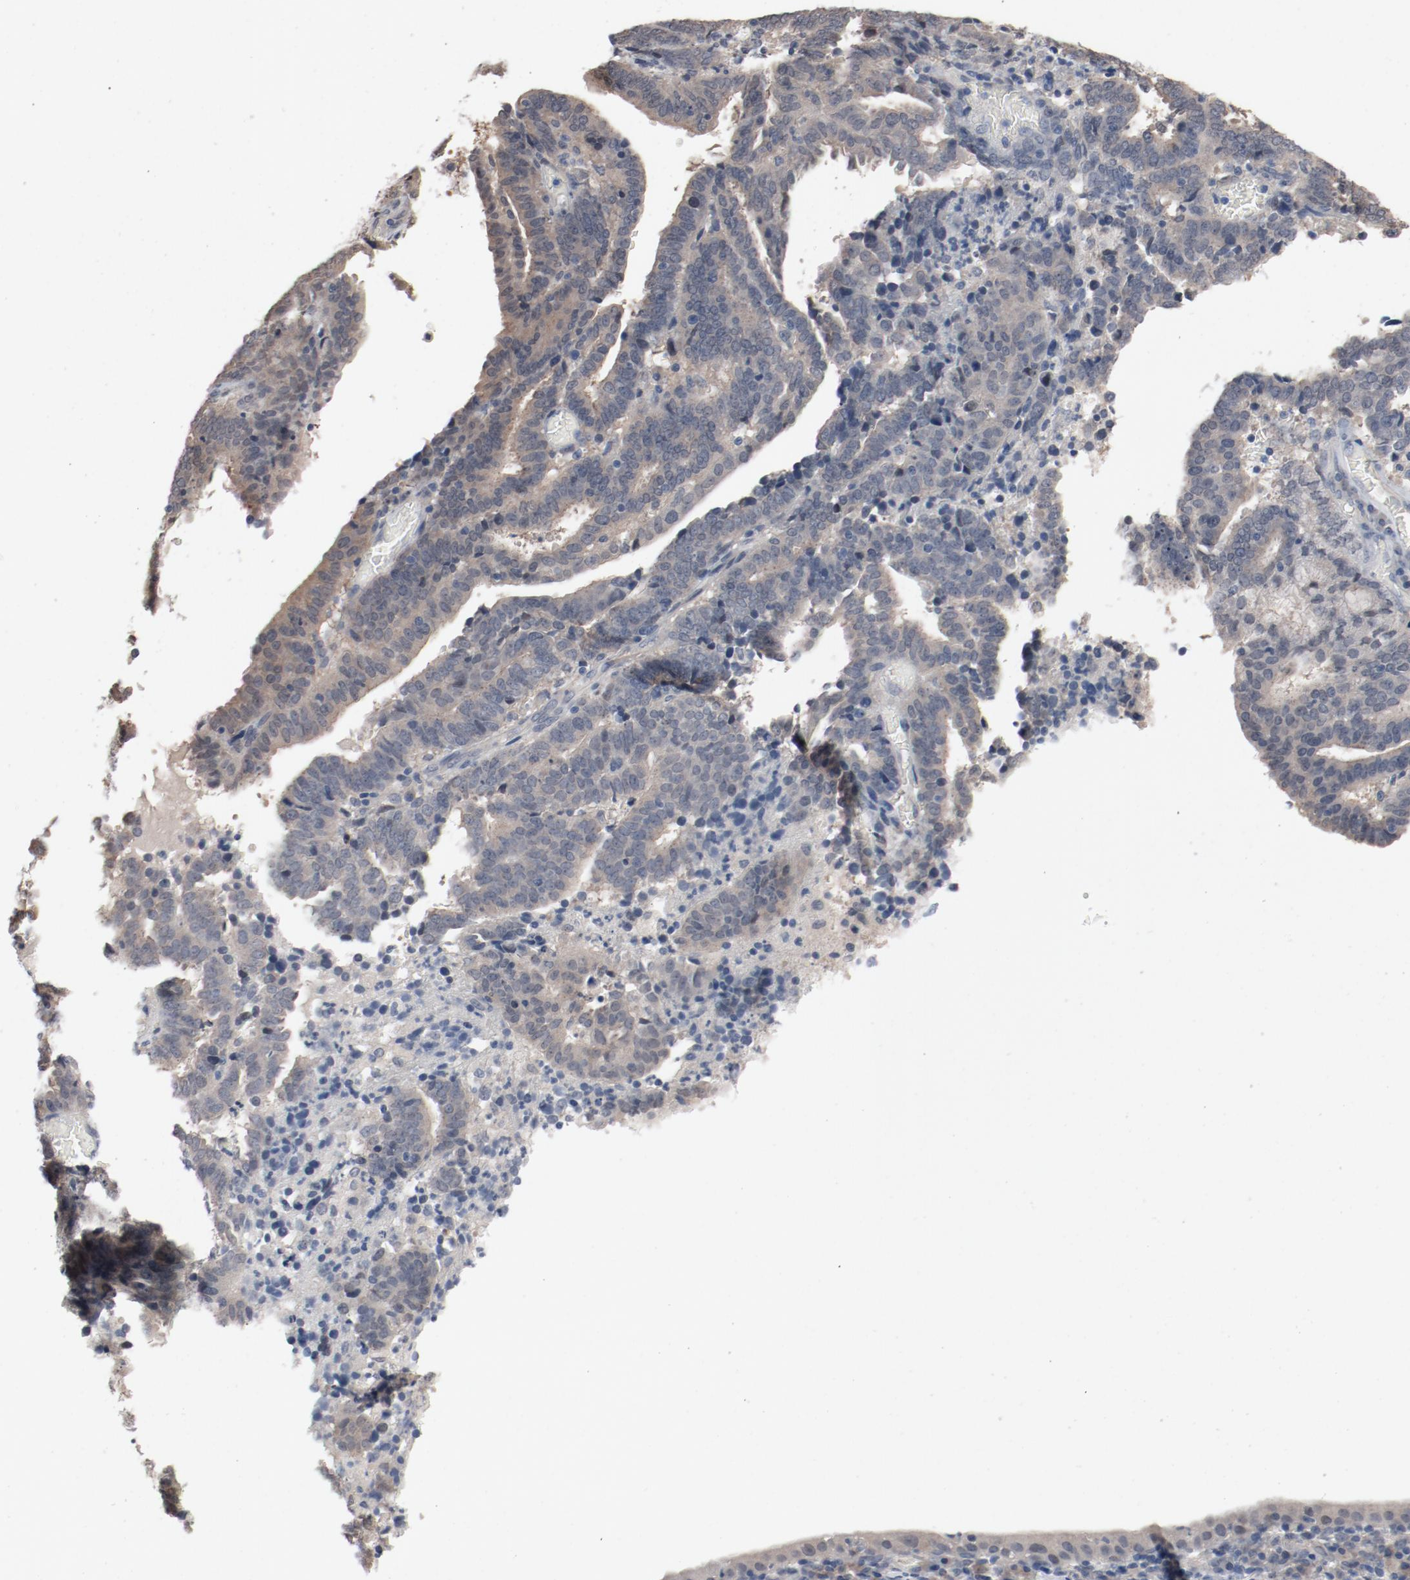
{"staining": {"intensity": "weak", "quantity": ">75%", "location": "cytoplasmic/membranous"}, "tissue": "endometrial cancer", "cell_type": "Tumor cells", "image_type": "cancer", "snomed": [{"axis": "morphology", "description": "Adenocarcinoma, NOS"}, {"axis": "topography", "description": "Uterus"}], "caption": "Endometrial adenocarcinoma tissue shows weak cytoplasmic/membranous positivity in about >75% of tumor cells, visualized by immunohistochemistry.", "gene": "DNAL4", "patient": {"sex": "female", "age": 83}}